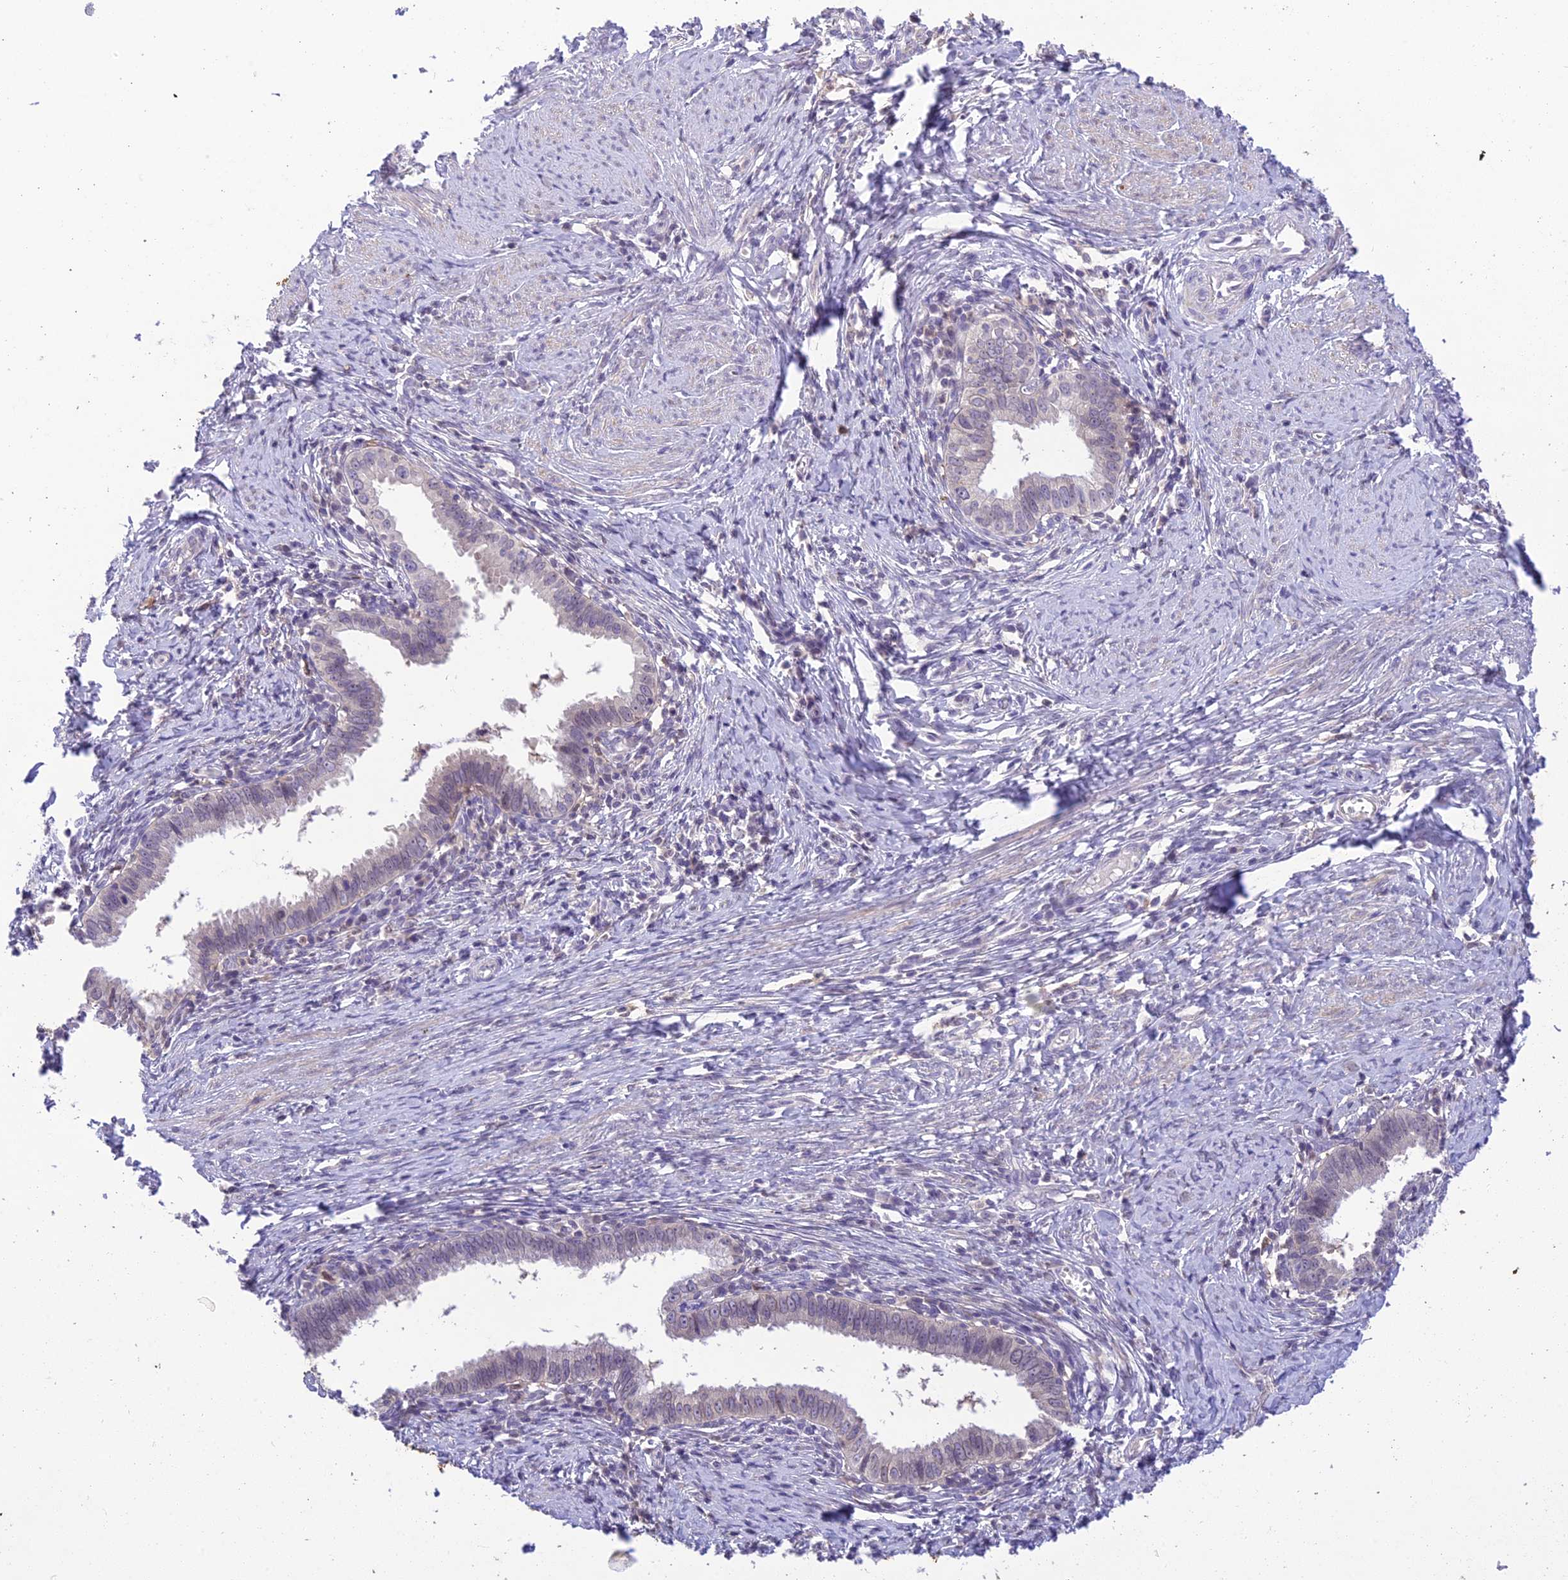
{"staining": {"intensity": "negative", "quantity": "none", "location": "none"}, "tissue": "cervical cancer", "cell_type": "Tumor cells", "image_type": "cancer", "snomed": [{"axis": "morphology", "description": "Adenocarcinoma, NOS"}, {"axis": "topography", "description": "Cervix"}], "caption": "Human cervical cancer (adenocarcinoma) stained for a protein using immunohistochemistry (IHC) displays no staining in tumor cells.", "gene": "BMT2", "patient": {"sex": "female", "age": 36}}